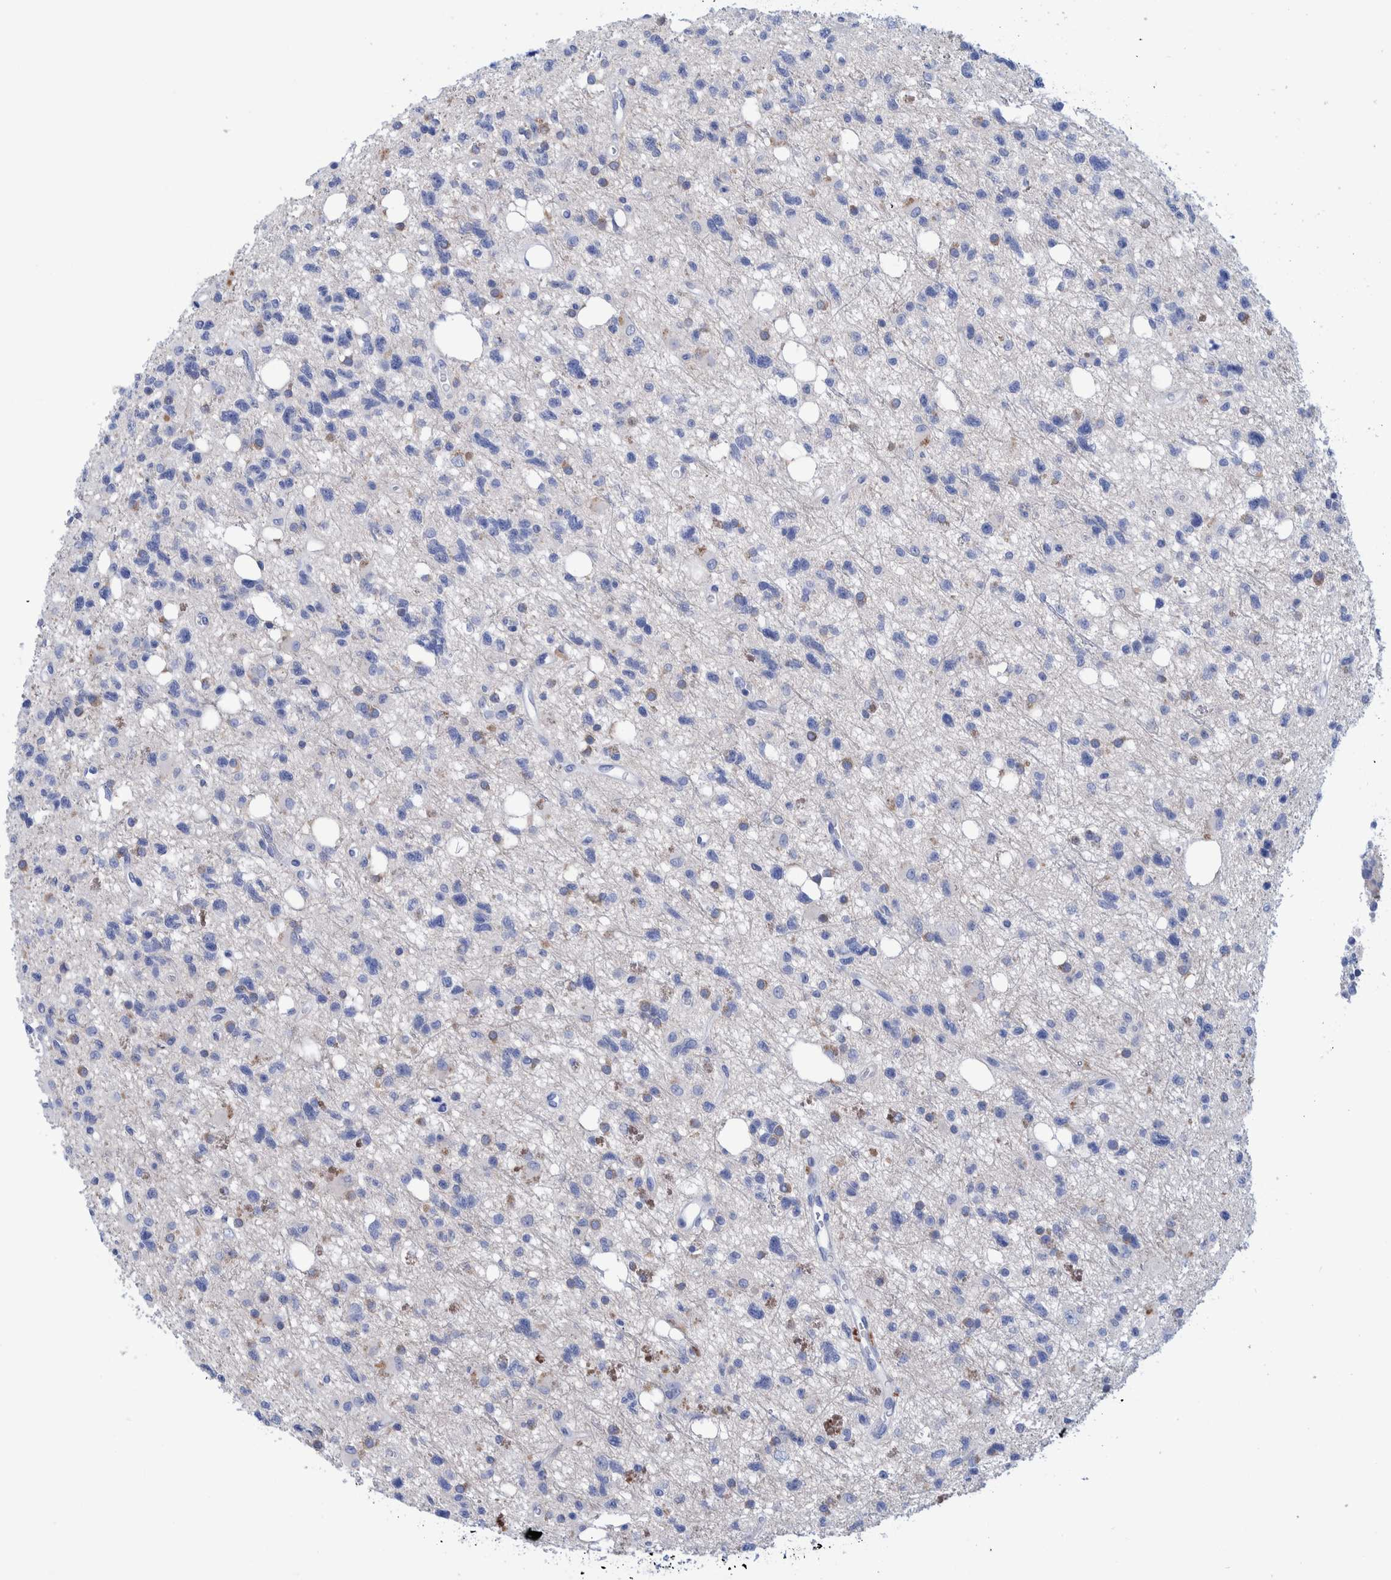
{"staining": {"intensity": "negative", "quantity": "none", "location": "none"}, "tissue": "glioma", "cell_type": "Tumor cells", "image_type": "cancer", "snomed": [{"axis": "morphology", "description": "Glioma, malignant, High grade"}, {"axis": "topography", "description": "Brain"}], "caption": "This is a micrograph of immunohistochemistry (IHC) staining of high-grade glioma (malignant), which shows no positivity in tumor cells.", "gene": "PERP", "patient": {"sex": "female", "age": 62}}